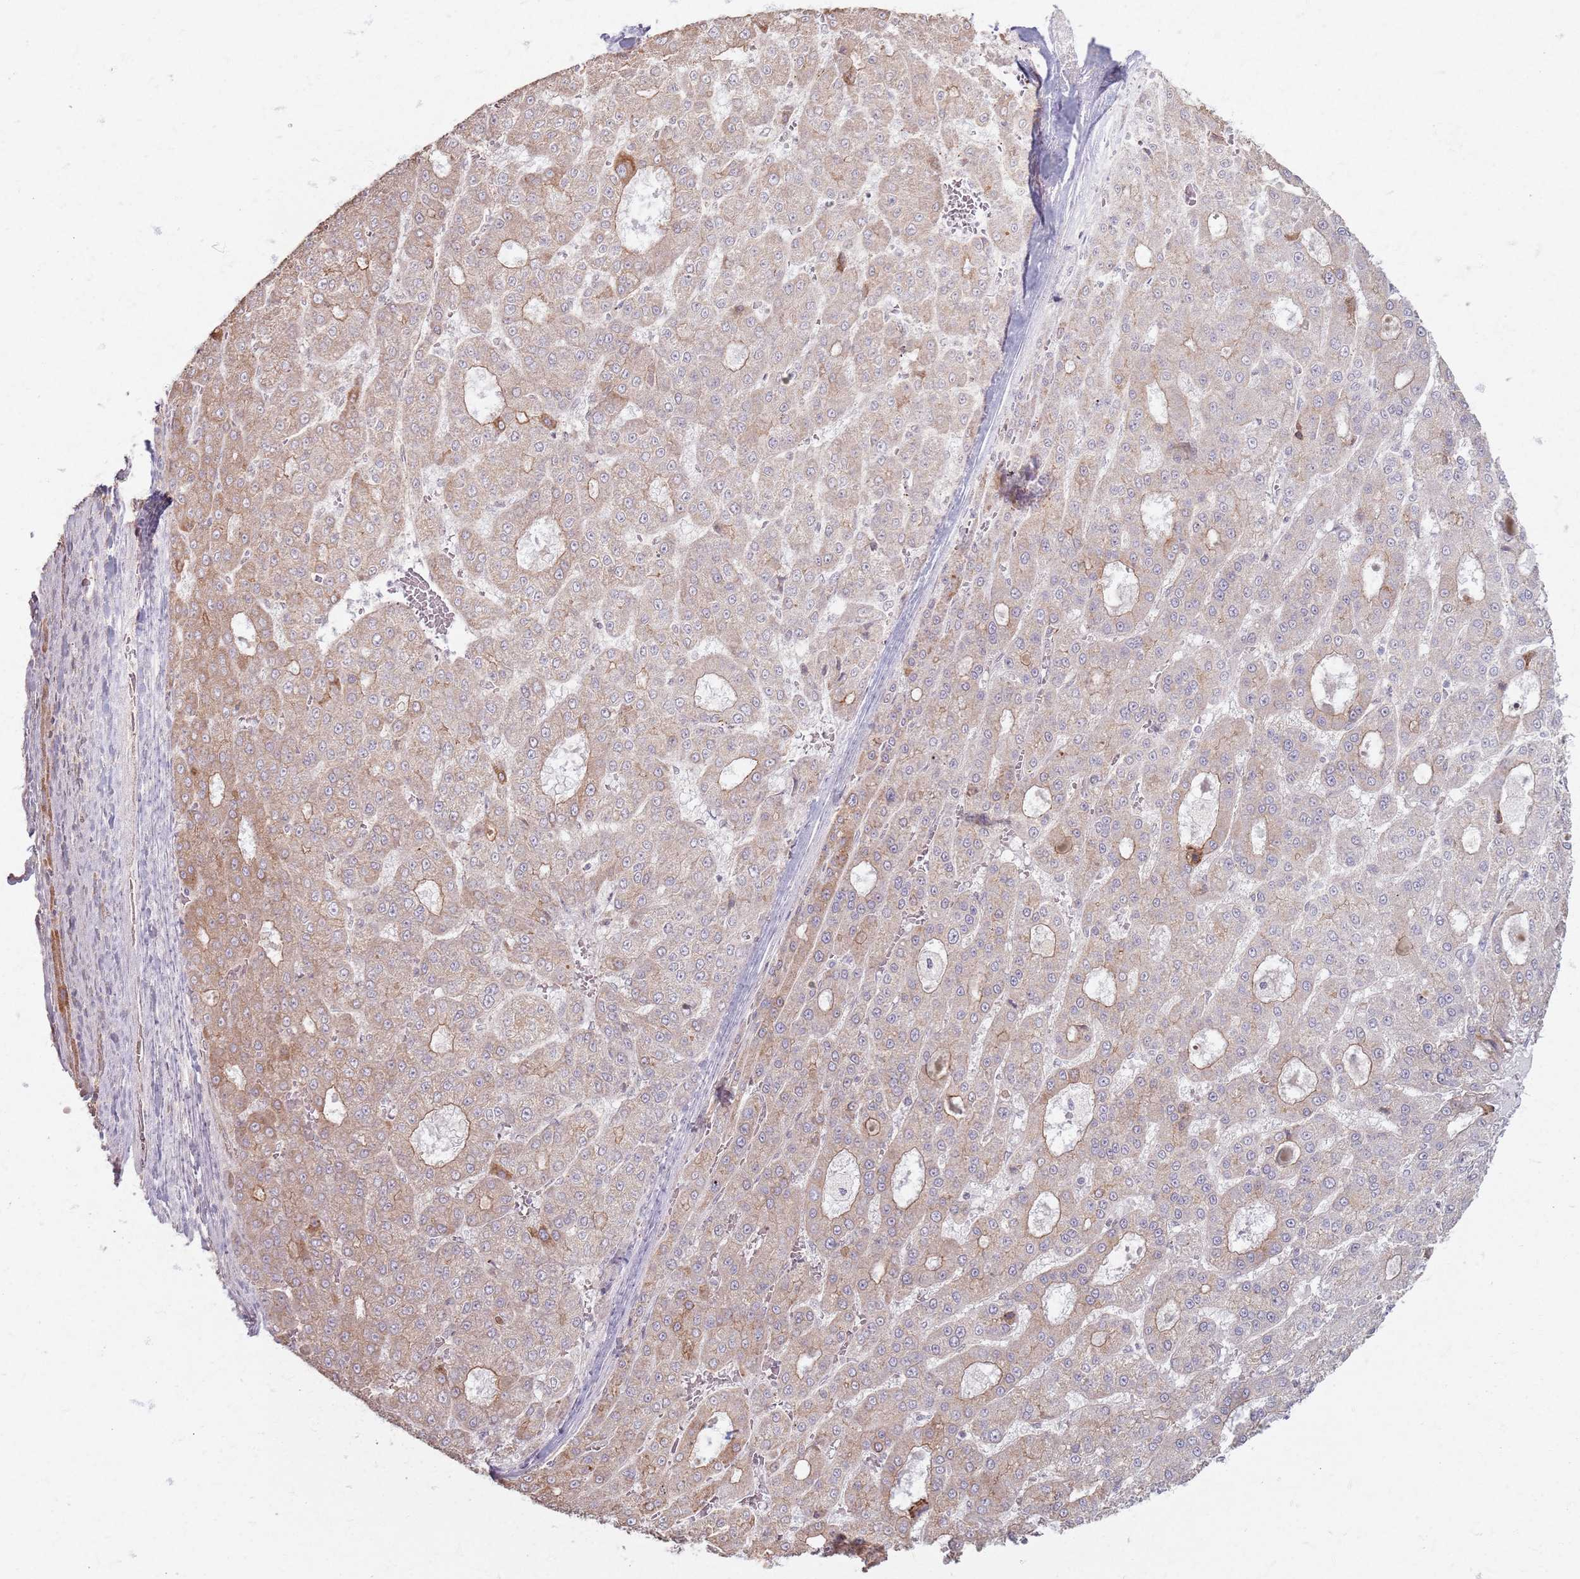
{"staining": {"intensity": "weak", "quantity": "25%-75%", "location": "cytoplasmic/membranous"}, "tissue": "liver cancer", "cell_type": "Tumor cells", "image_type": "cancer", "snomed": [{"axis": "morphology", "description": "Carcinoma, Hepatocellular, NOS"}, {"axis": "topography", "description": "Liver"}], "caption": "Hepatocellular carcinoma (liver) stained for a protein (brown) shows weak cytoplasmic/membranous positive staining in about 25%-75% of tumor cells.", "gene": "KCNA5", "patient": {"sex": "male", "age": 70}}